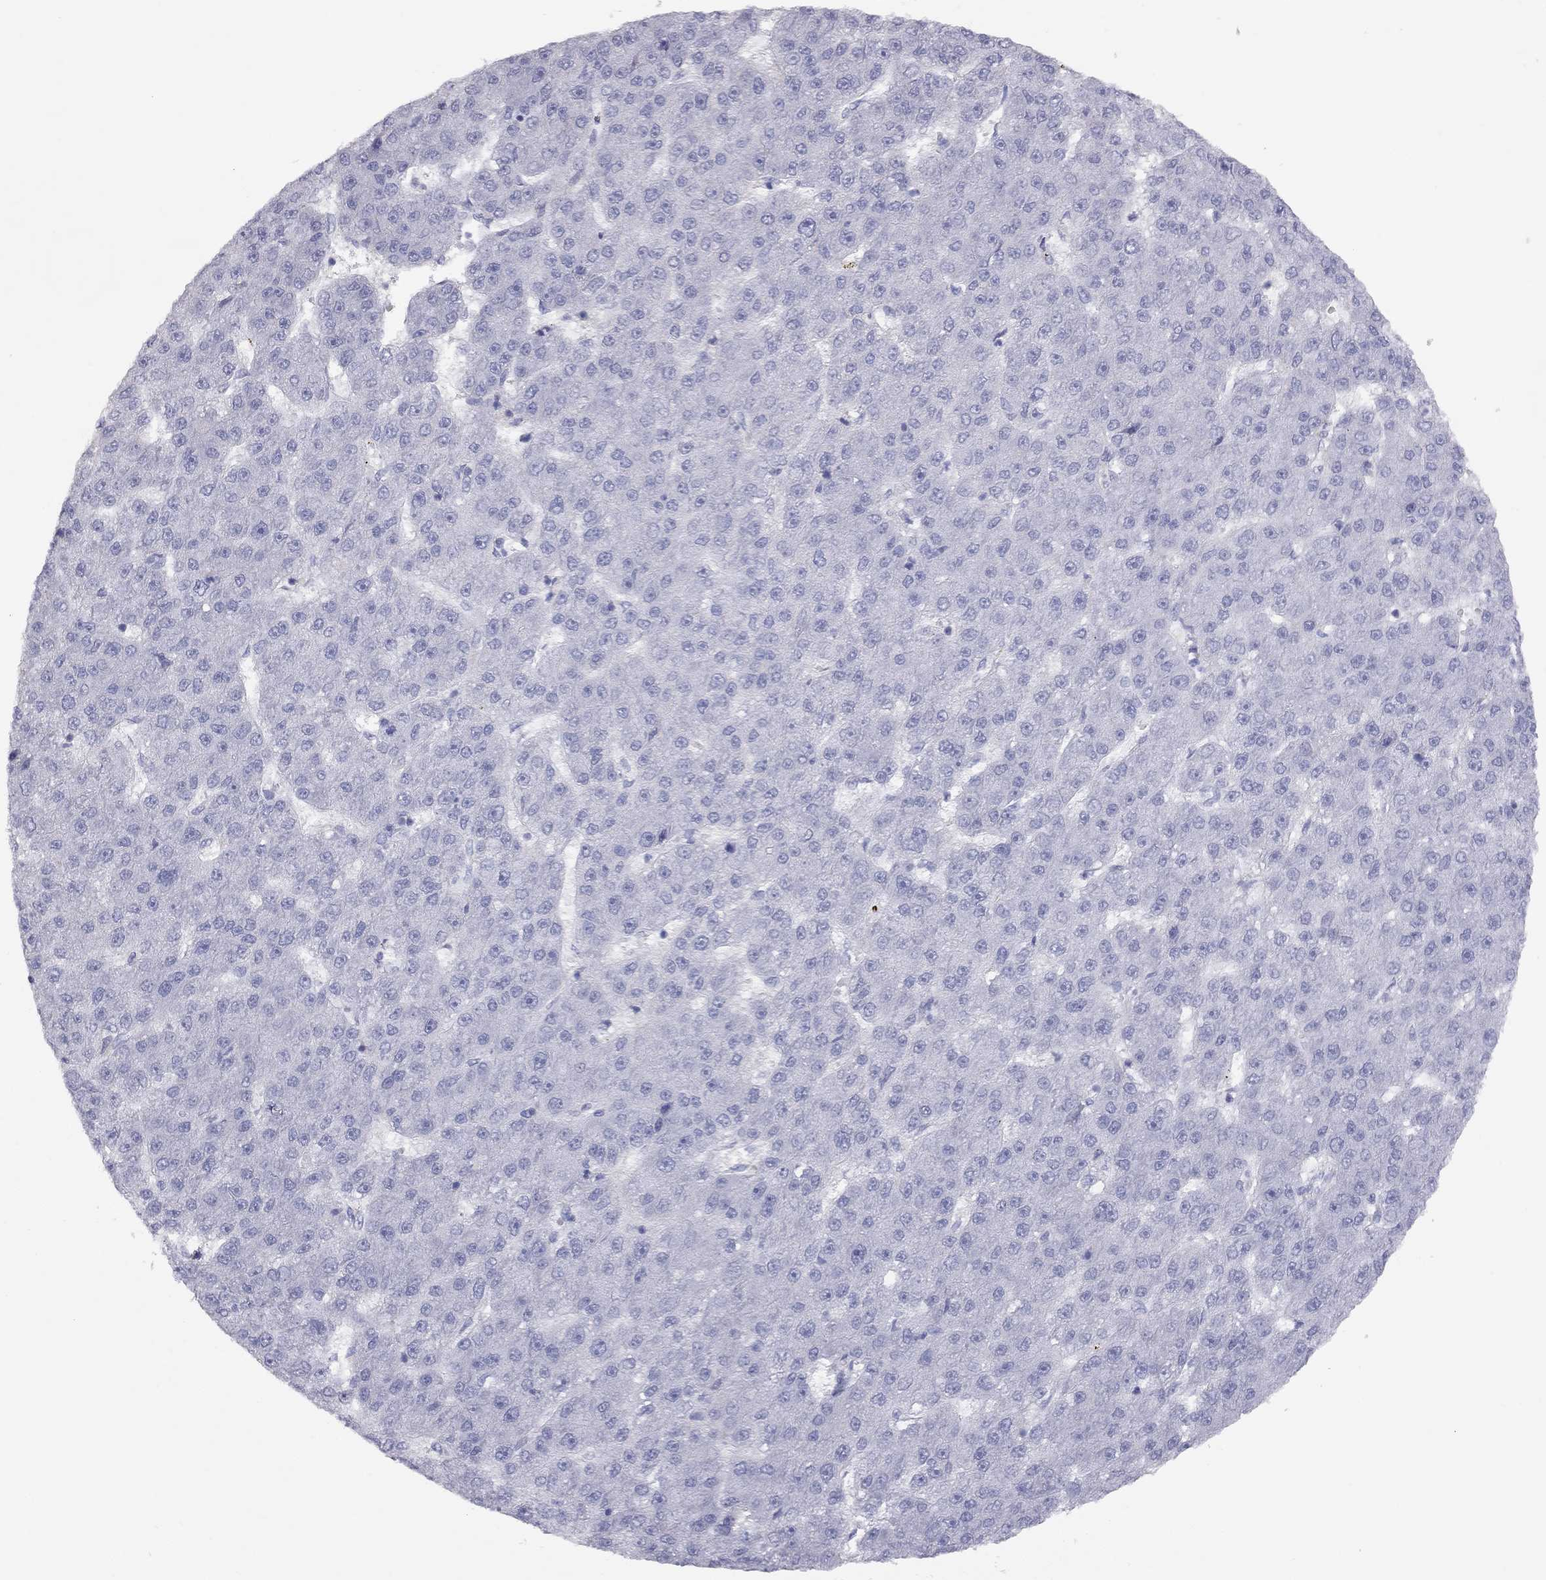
{"staining": {"intensity": "negative", "quantity": "none", "location": "none"}, "tissue": "liver cancer", "cell_type": "Tumor cells", "image_type": "cancer", "snomed": [{"axis": "morphology", "description": "Carcinoma, Hepatocellular, NOS"}, {"axis": "topography", "description": "Liver"}], "caption": "The histopathology image reveals no significant expression in tumor cells of liver cancer (hepatocellular carcinoma). The staining was performed using DAB to visualize the protein expression in brown, while the nuclei were stained in blue with hematoxylin (Magnification: 20x).", "gene": "ADCYAP1", "patient": {"sex": "male", "age": 67}}